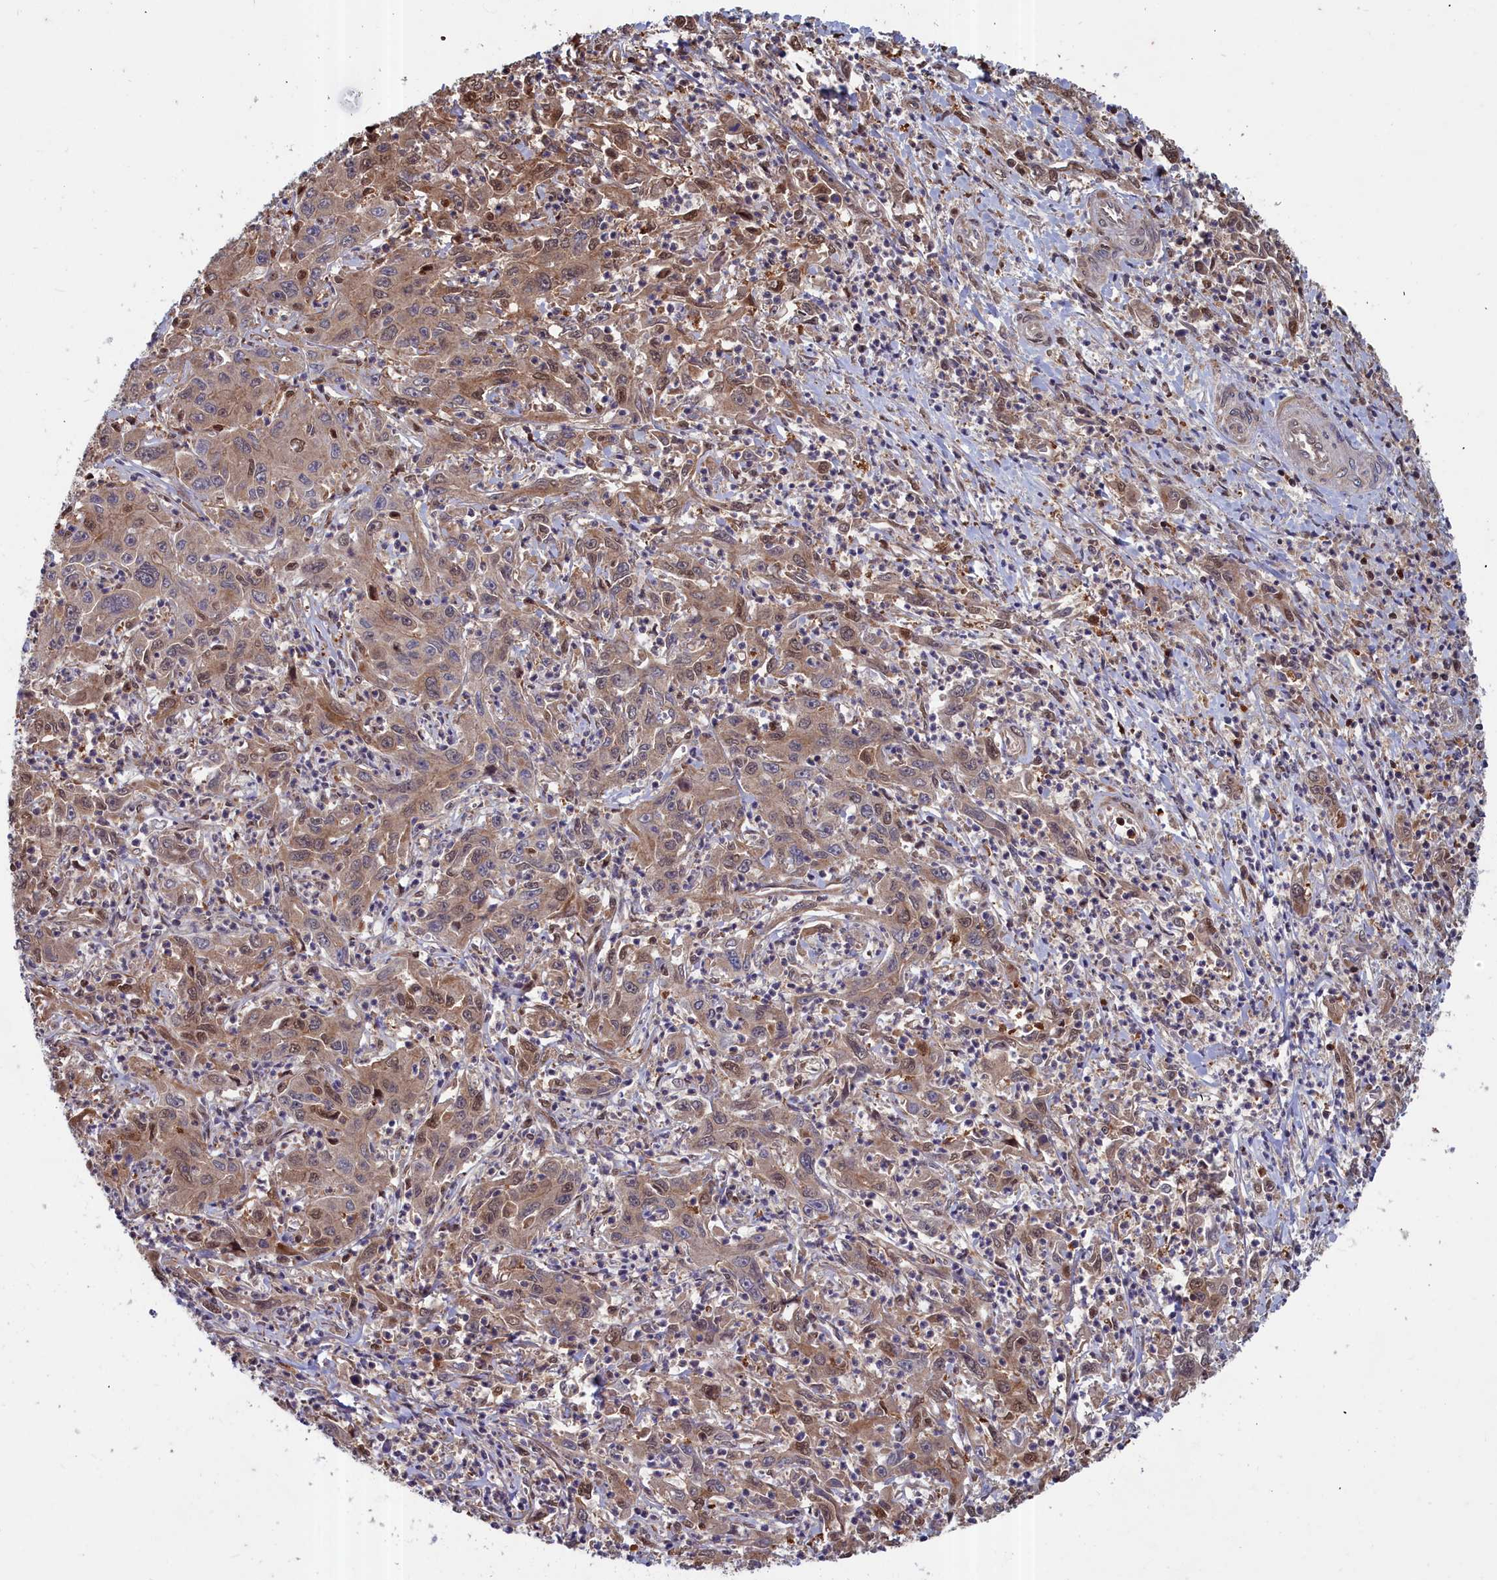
{"staining": {"intensity": "moderate", "quantity": ">75%", "location": "cytoplasmic/membranous,nuclear"}, "tissue": "liver cancer", "cell_type": "Tumor cells", "image_type": "cancer", "snomed": [{"axis": "morphology", "description": "Carcinoma, Hepatocellular, NOS"}, {"axis": "topography", "description": "Liver"}], "caption": "Immunohistochemistry (DAB) staining of liver cancer (hepatocellular carcinoma) exhibits moderate cytoplasmic/membranous and nuclear protein positivity in about >75% of tumor cells.", "gene": "GFRA2", "patient": {"sex": "male", "age": 63}}